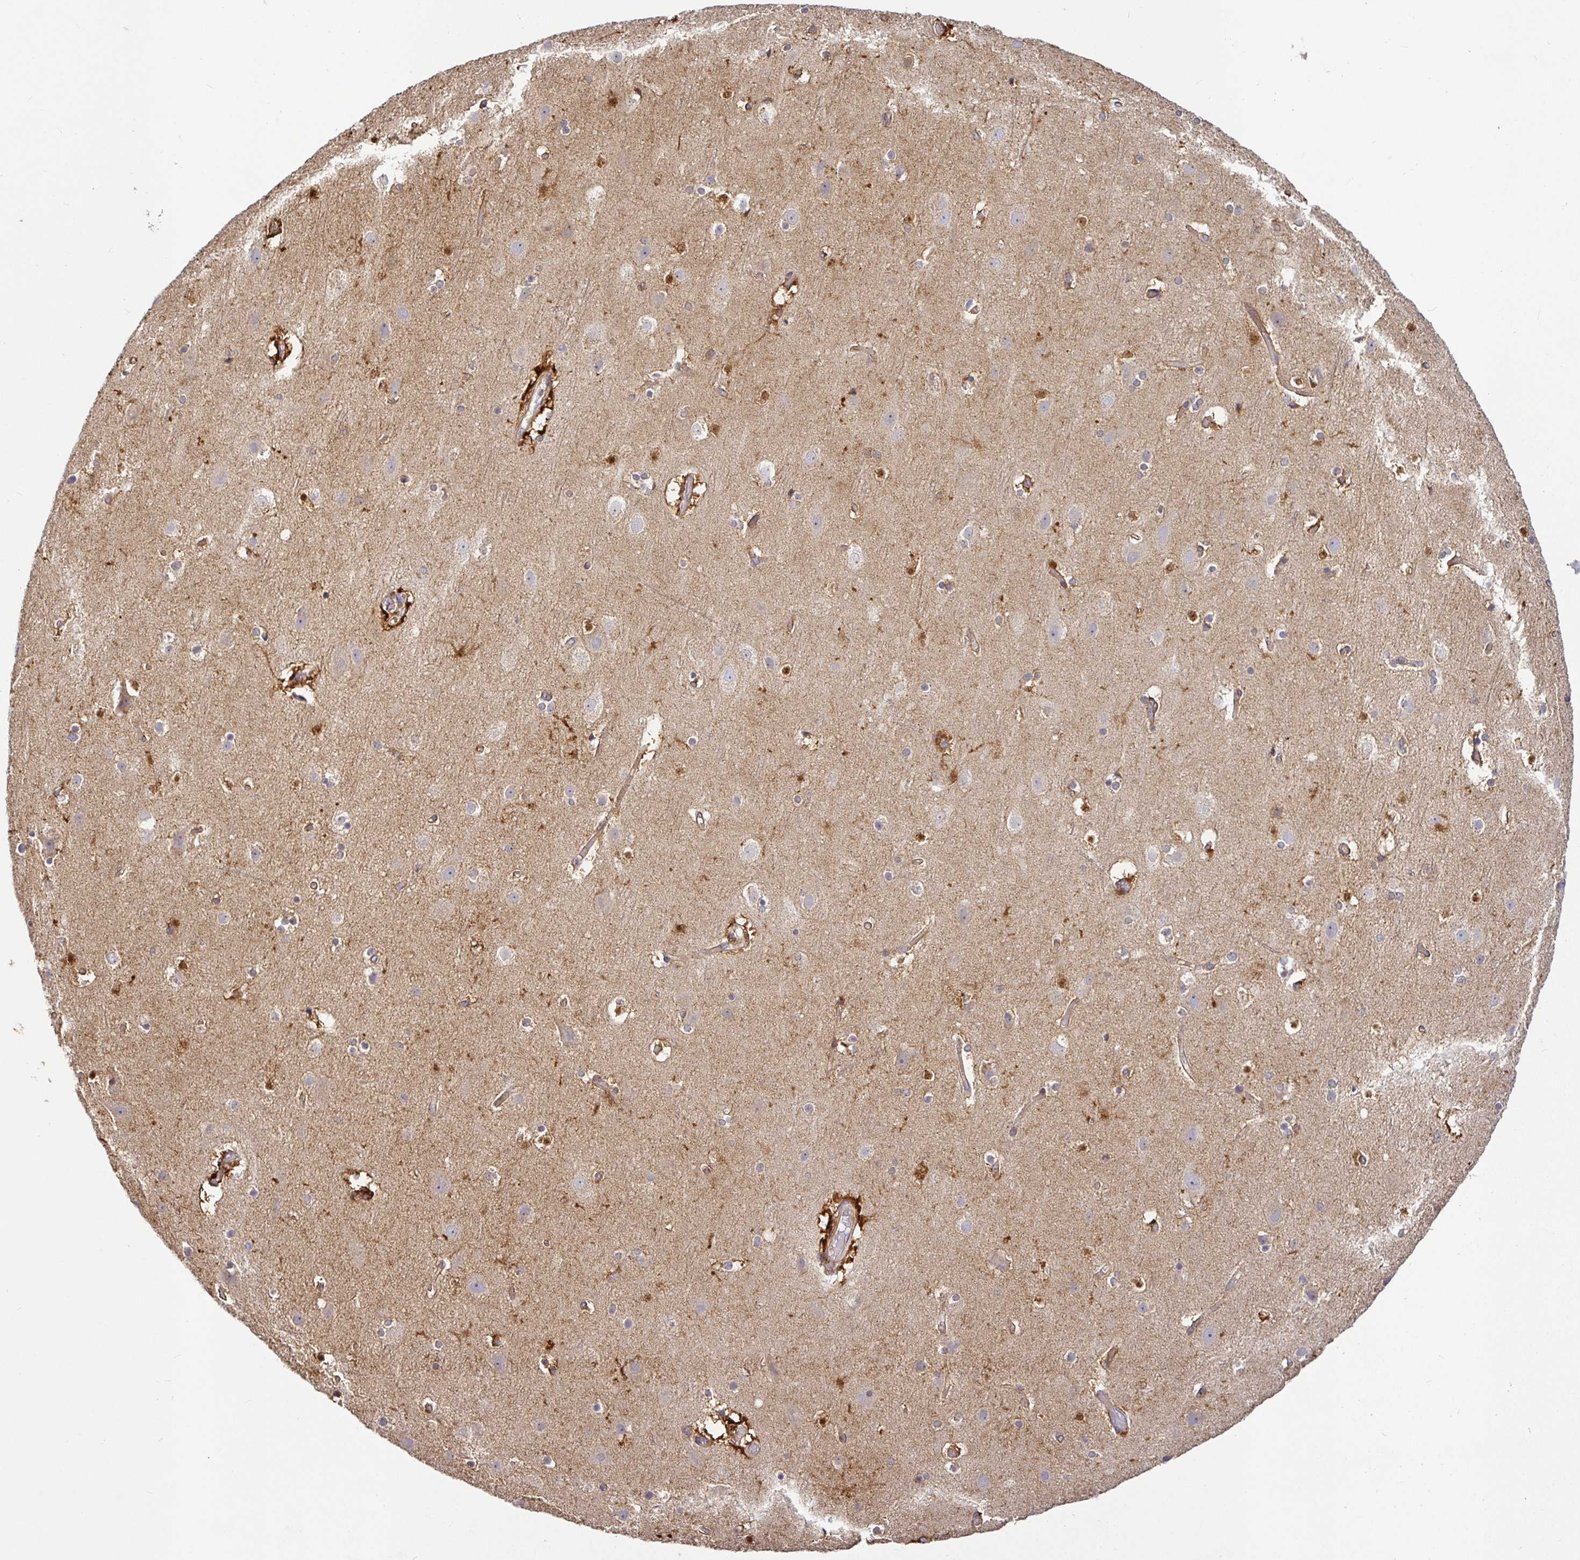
{"staining": {"intensity": "moderate", "quantity": ">75%", "location": "cytoplasmic/membranous"}, "tissue": "cerebral cortex", "cell_type": "Endothelial cells", "image_type": "normal", "snomed": [{"axis": "morphology", "description": "Normal tissue, NOS"}, {"axis": "topography", "description": "Cerebral cortex"}], "caption": "Immunohistochemical staining of unremarkable human cerebral cortex shows medium levels of moderate cytoplasmic/membranous staining in about >75% of endothelial cells.", "gene": "SNX8", "patient": {"sex": "female", "age": 52}}